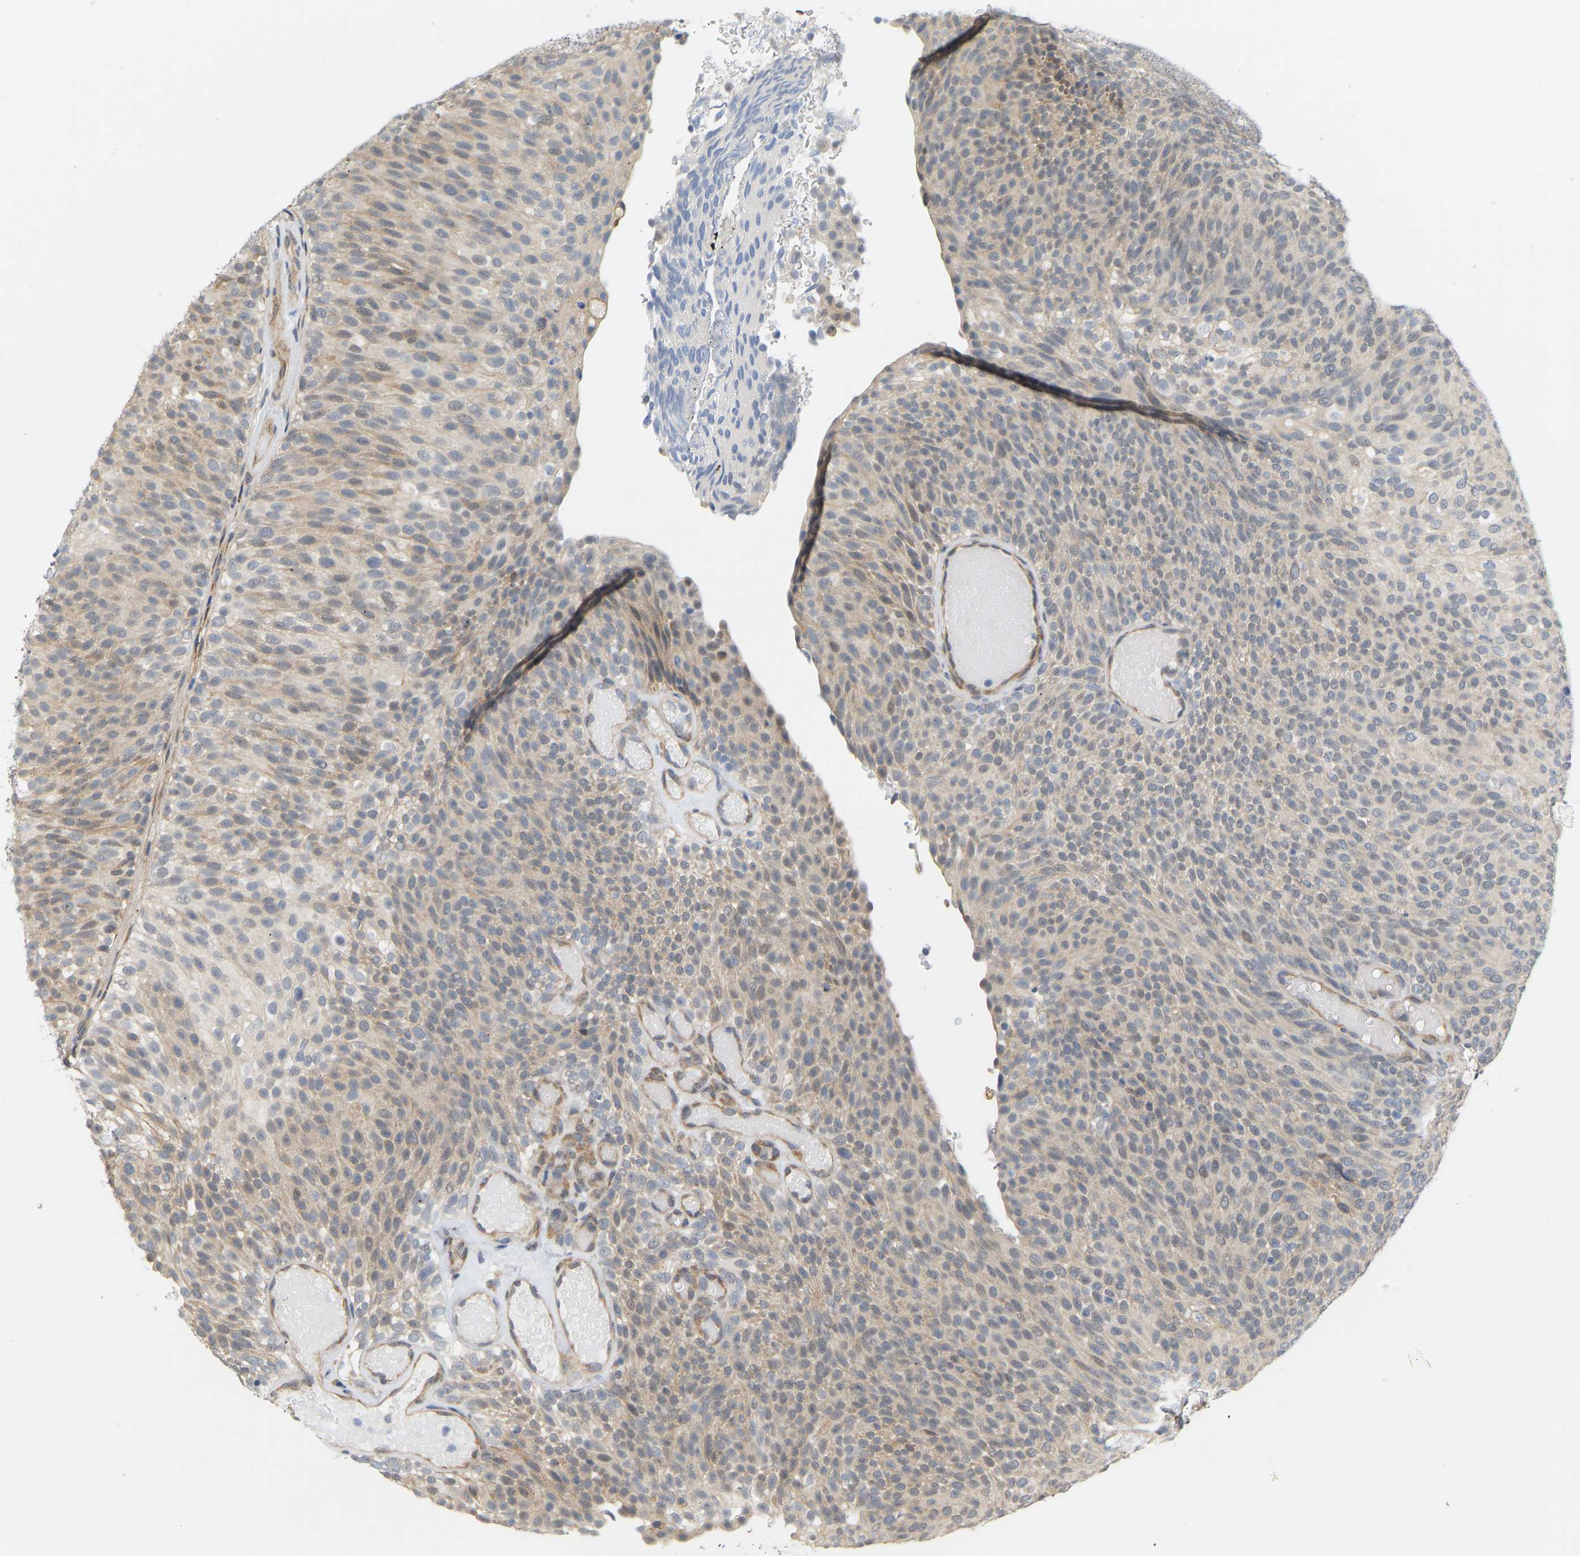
{"staining": {"intensity": "weak", "quantity": ">75%", "location": "cytoplasmic/membranous"}, "tissue": "urothelial cancer", "cell_type": "Tumor cells", "image_type": "cancer", "snomed": [{"axis": "morphology", "description": "Urothelial carcinoma, Low grade"}, {"axis": "topography", "description": "Urinary bladder"}], "caption": "High-magnification brightfield microscopy of urothelial cancer stained with DAB (3,3'-diaminobenzidine) (brown) and counterstained with hematoxylin (blue). tumor cells exhibit weak cytoplasmic/membranous positivity is present in approximately>75% of cells.", "gene": "BEND3", "patient": {"sex": "male", "age": 78}}